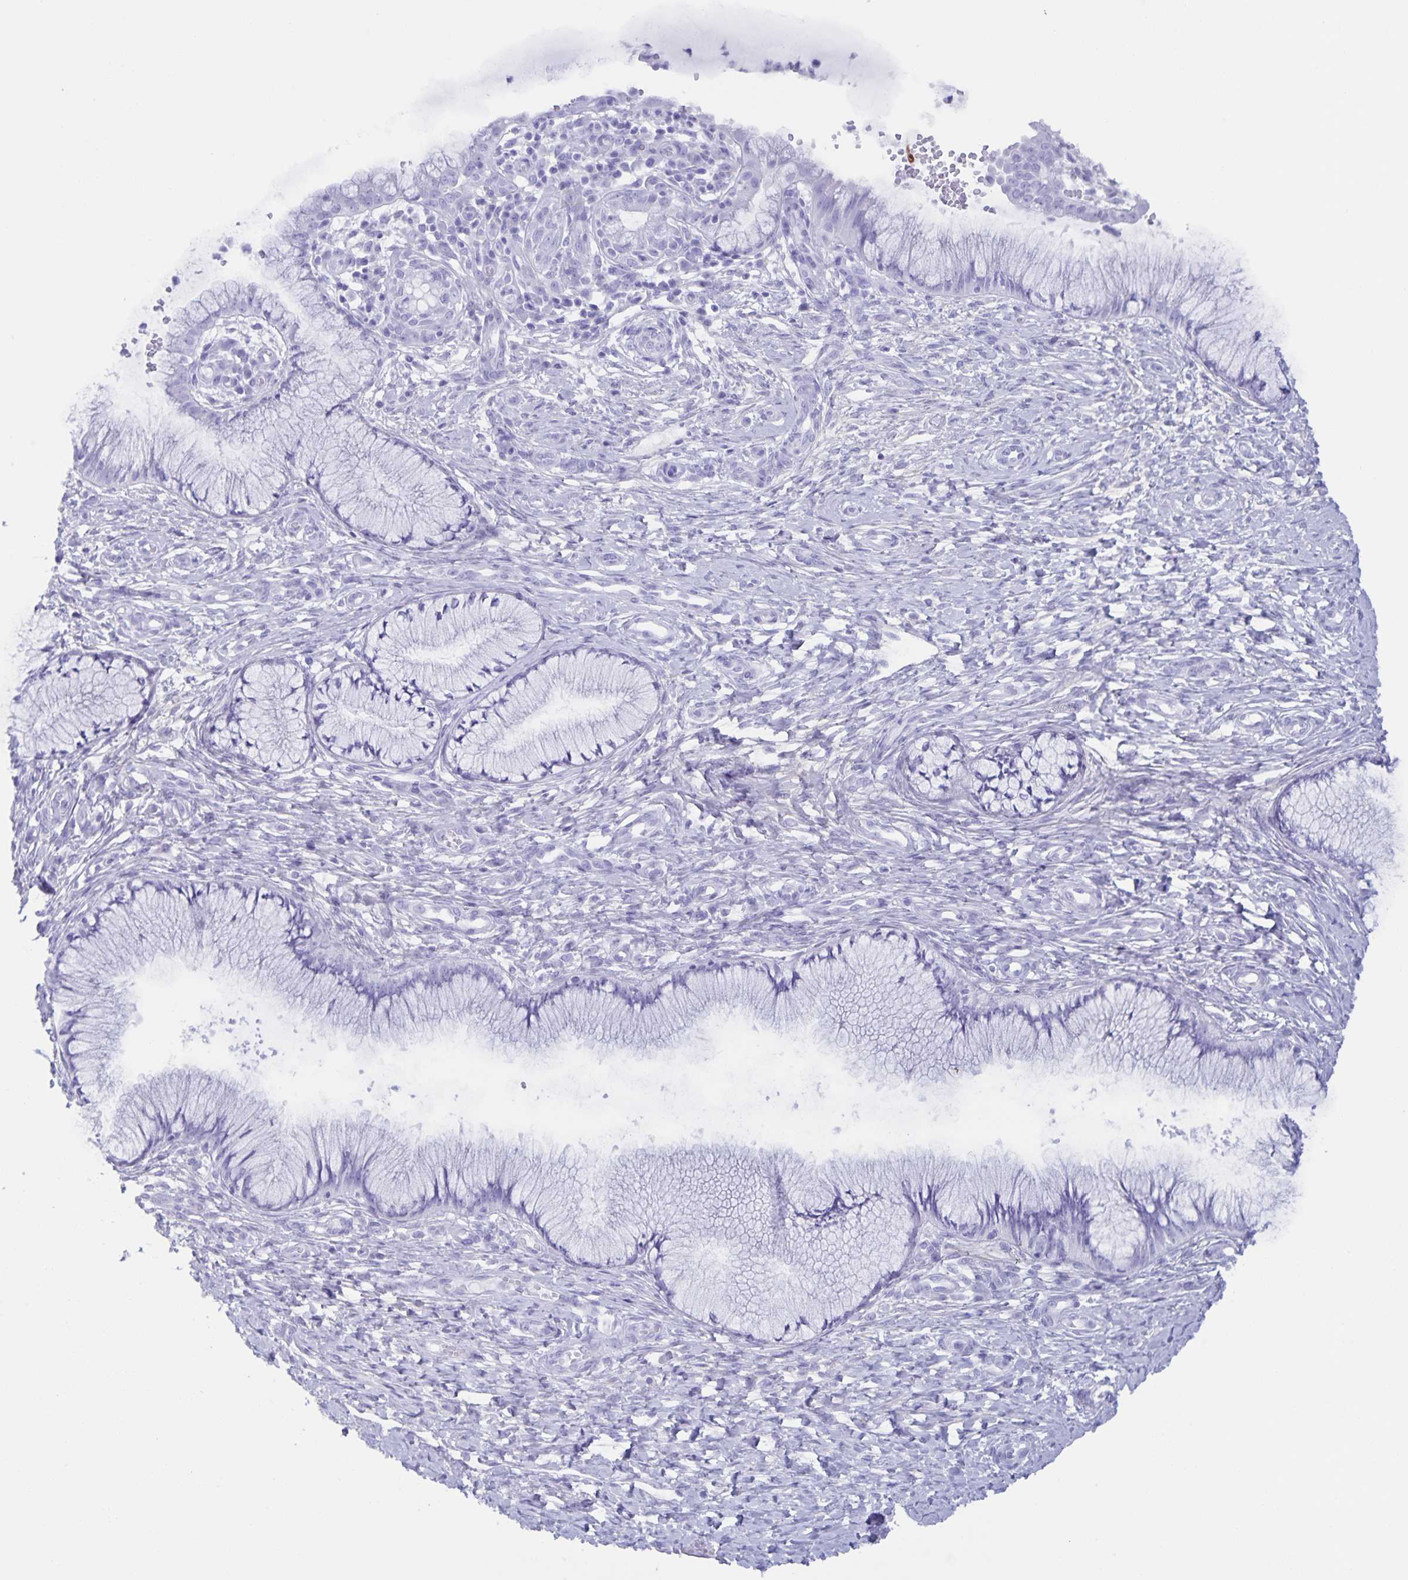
{"staining": {"intensity": "negative", "quantity": "none", "location": "none"}, "tissue": "cervix", "cell_type": "Glandular cells", "image_type": "normal", "snomed": [{"axis": "morphology", "description": "Normal tissue, NOS"}, {"axis": "topography", "description": "Cervix"}], "caption": "Human cervix stained for a protein using IHC displays no staining in glandular cells.", "gene": "AQP4", "patient": {"sex": "female", "age": 37}}